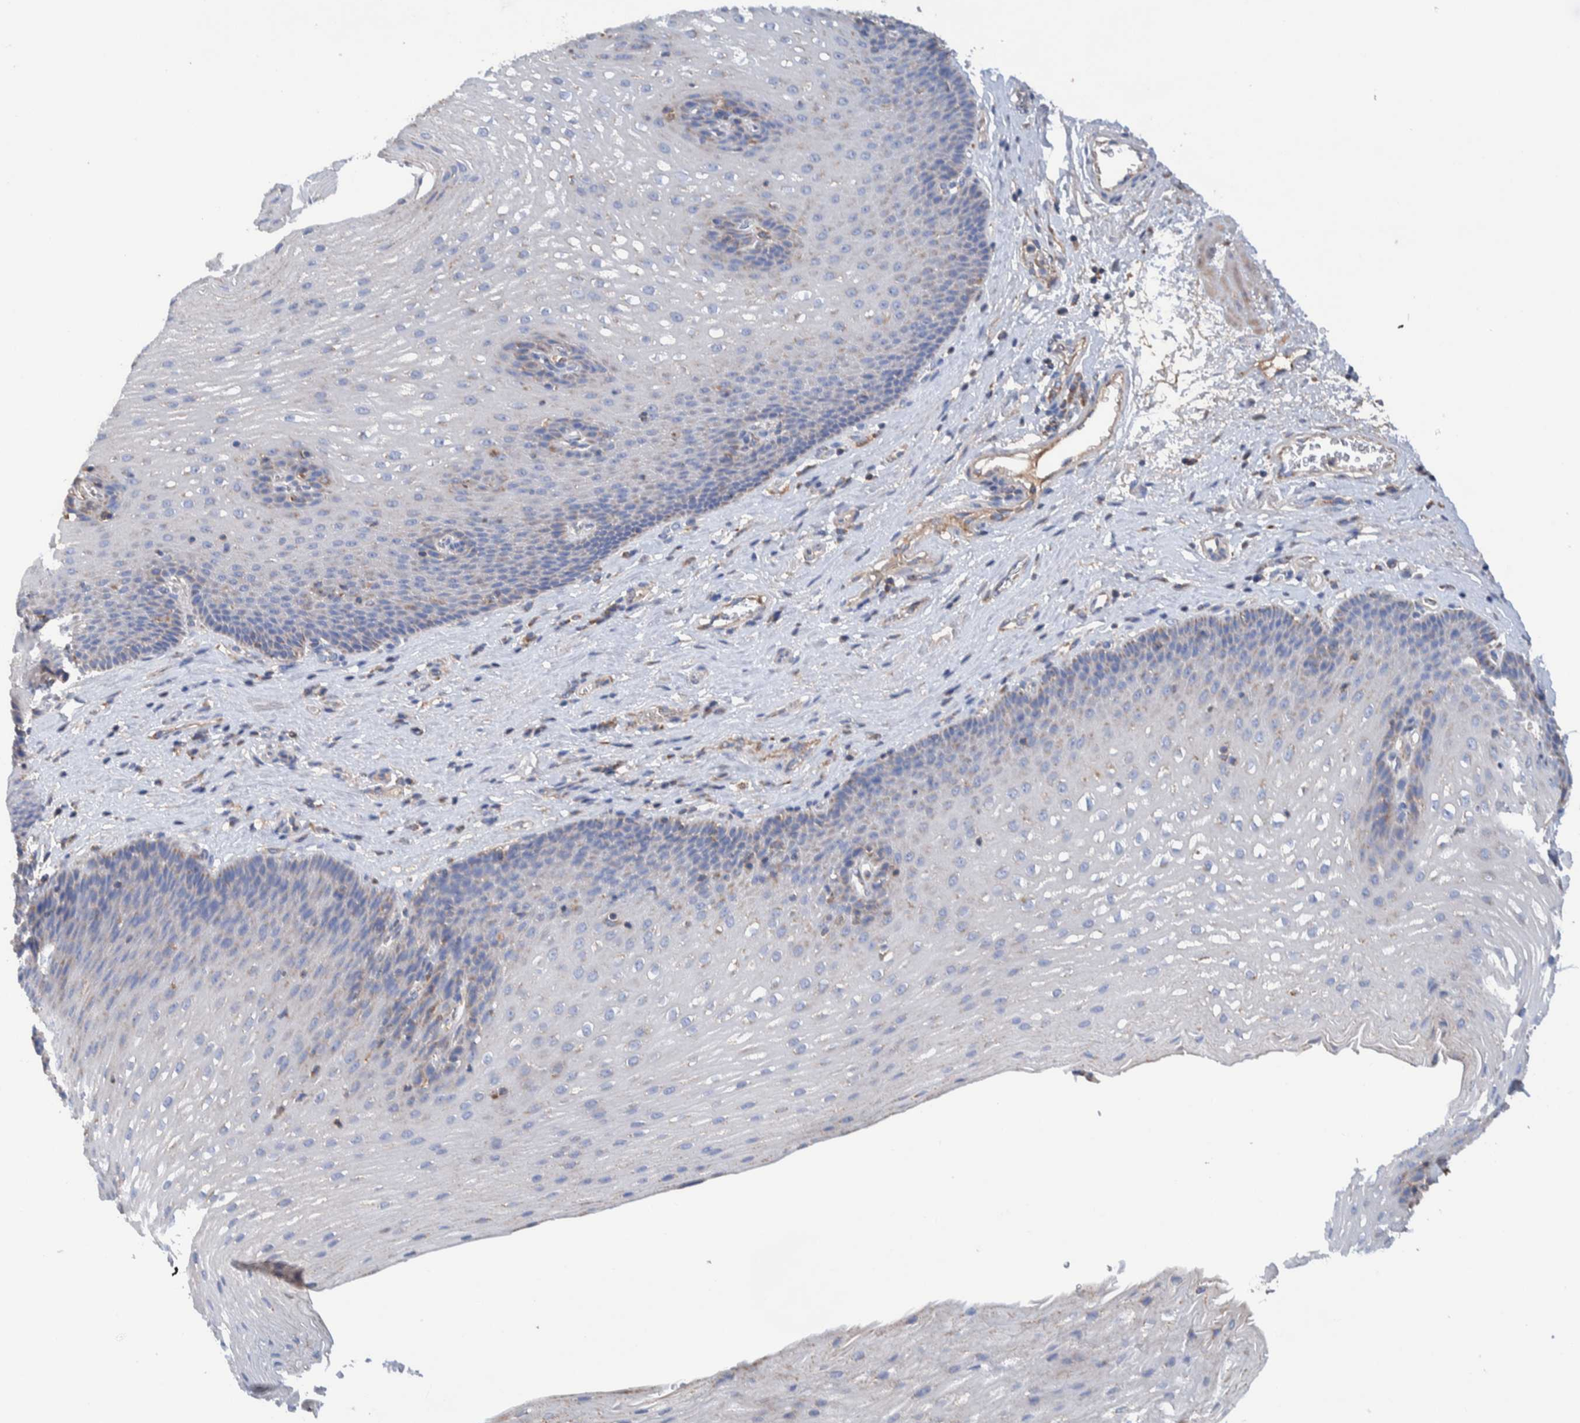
{"staining": {"intensity": "weak", "quantity": "<25%", "location": "cytoplasmic/membranous"}, "tissue": "esophagus", "cell_type": "Squamous epithelial cells", "image_type": "normal", "snomed": [{"axis": "morphology", "description": "Normal tissue, NOS"}, {"axis": "topography", "description": "Esophagus"}], "caption": "Immunohistochemistry histopathology image of normal esophagus: esophagus stained with DAB (3,3'-diaminobenzidine) demonstrates no significant protein expression in squamous epithelial cells.", "gene": "DECR1", "patient": {"sex": "male", "age": 48}}